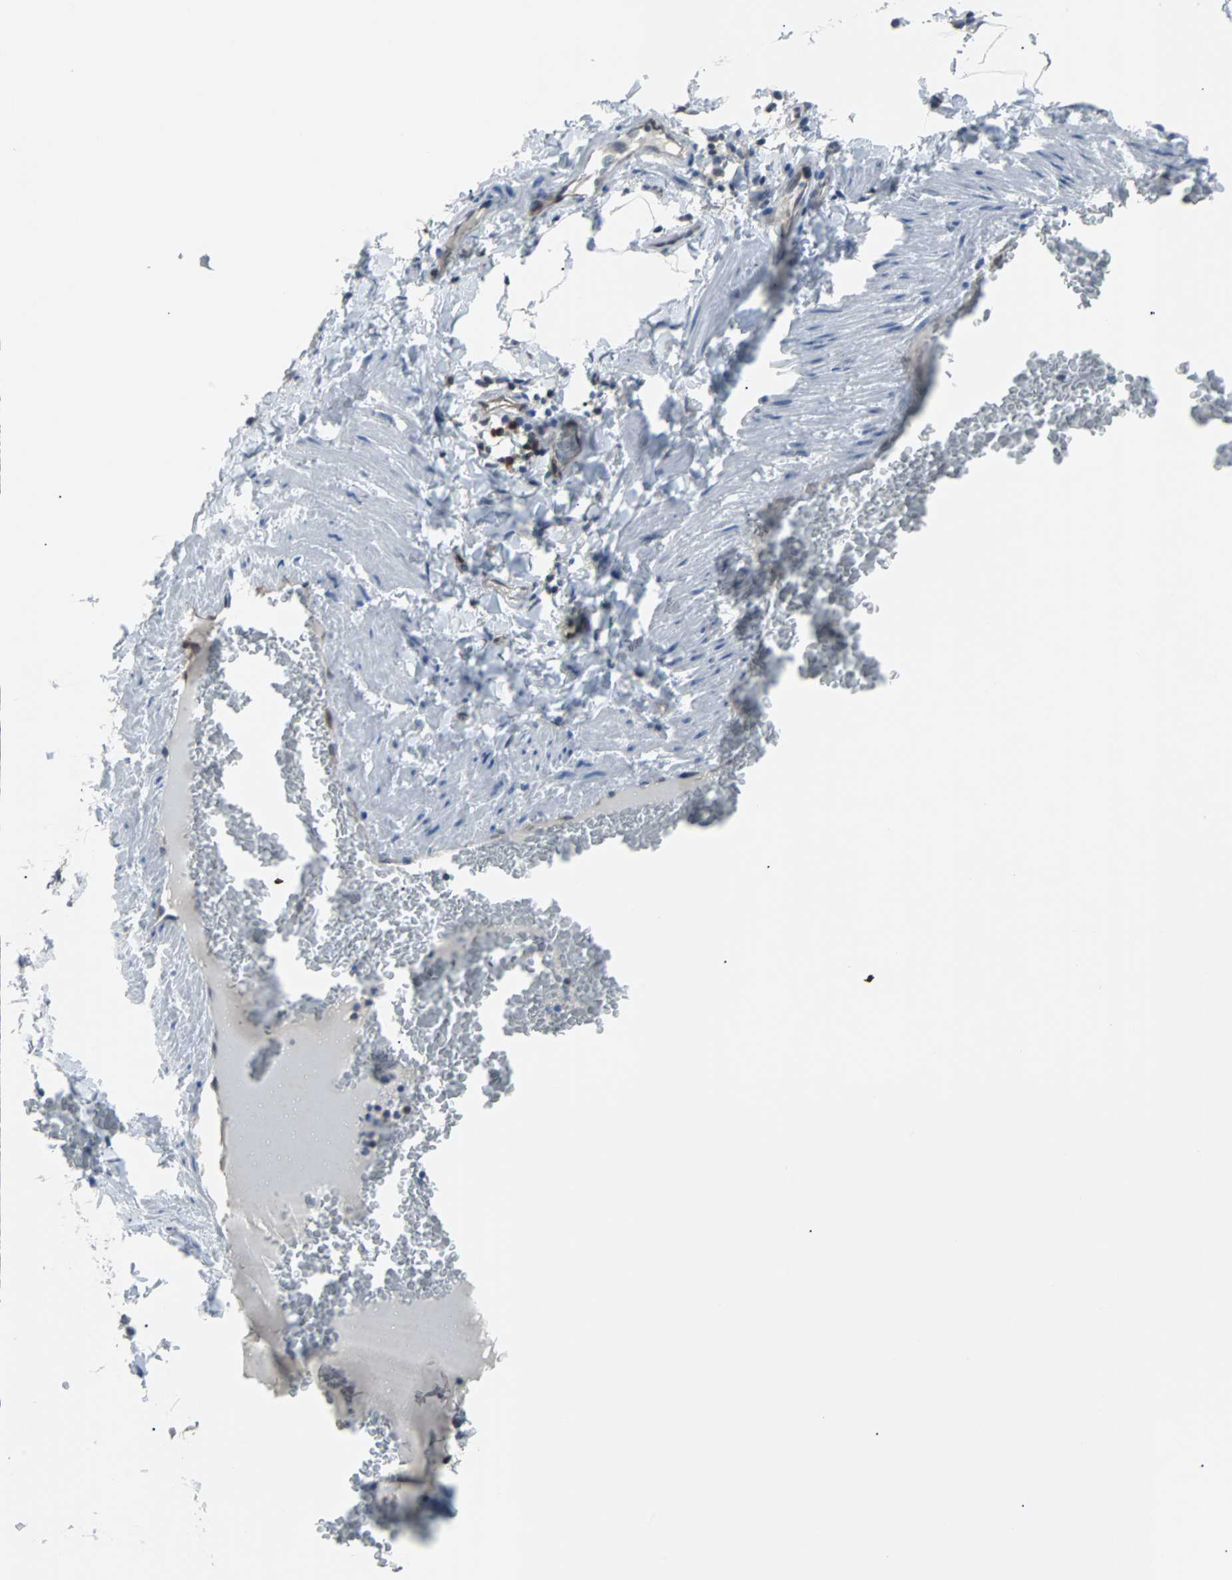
{"staining": {"intensity": "weak", "quantity": "25%-75%", "location": "cytoplasmic/membranous,nuclear"}, "tissue": "adipose tissue", "cell_type": "Adipocytes", "image_type": "normal", "snomed": [{"axis": "morphology", "description": "Normal tissue, NOS"}, {"axis": "topography", "description": "Vascular tissue"}], "caption": "A brown stain labels weak cytoplasmic/membranous,nuclear expression of a protein in adipocytes of unremarkable adipose tissue. The staining is performed using DAB (3,3'-diaminobenzidine) brown chromogen to label protein expression. The nuclei are counter-stained blue using hematoxylin.", "gene": "MAP2K6", "patient": {"sex": "male", "age": 41}}